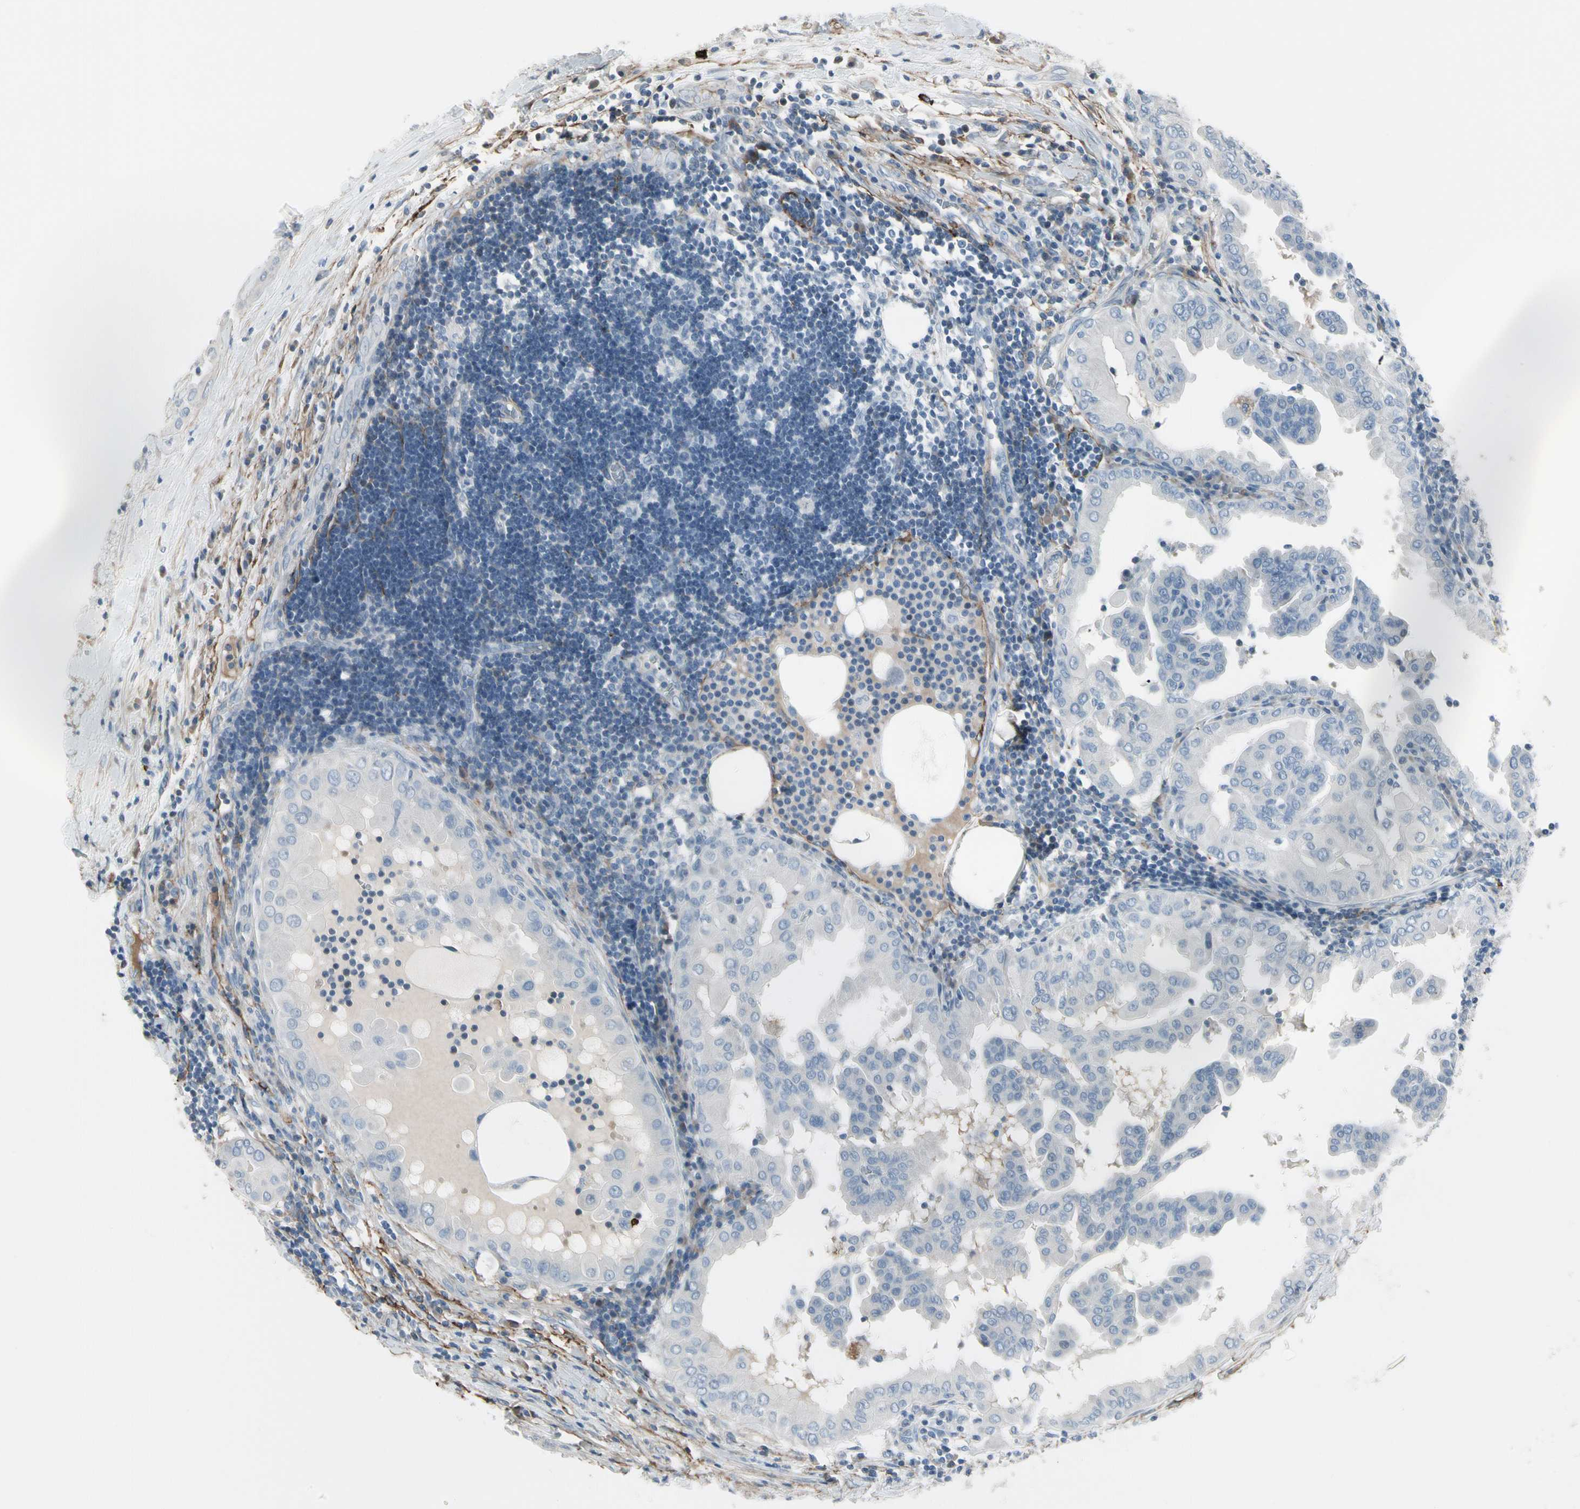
{"staining": {"intensity": "negative", "quantity": "none", "location": "none"}, "tissue": "thyroid cancer", "cell_type": "Tumor cells", "image_type": "cancer", "snomed": [{"axis": "morphology", "description": "Papillary adenocarcinoma, NOS"}, {"axis": "topography", "description": "Thyroid gland"}], "caption": "Micrograph shows no protein positivity in tumor cells of thyroid cancer tissue. (DAB immunohistochemistry with hematoxylin counter stain).", "gene": "PIGR", "patient": {"sex": "male", "age": 33}}